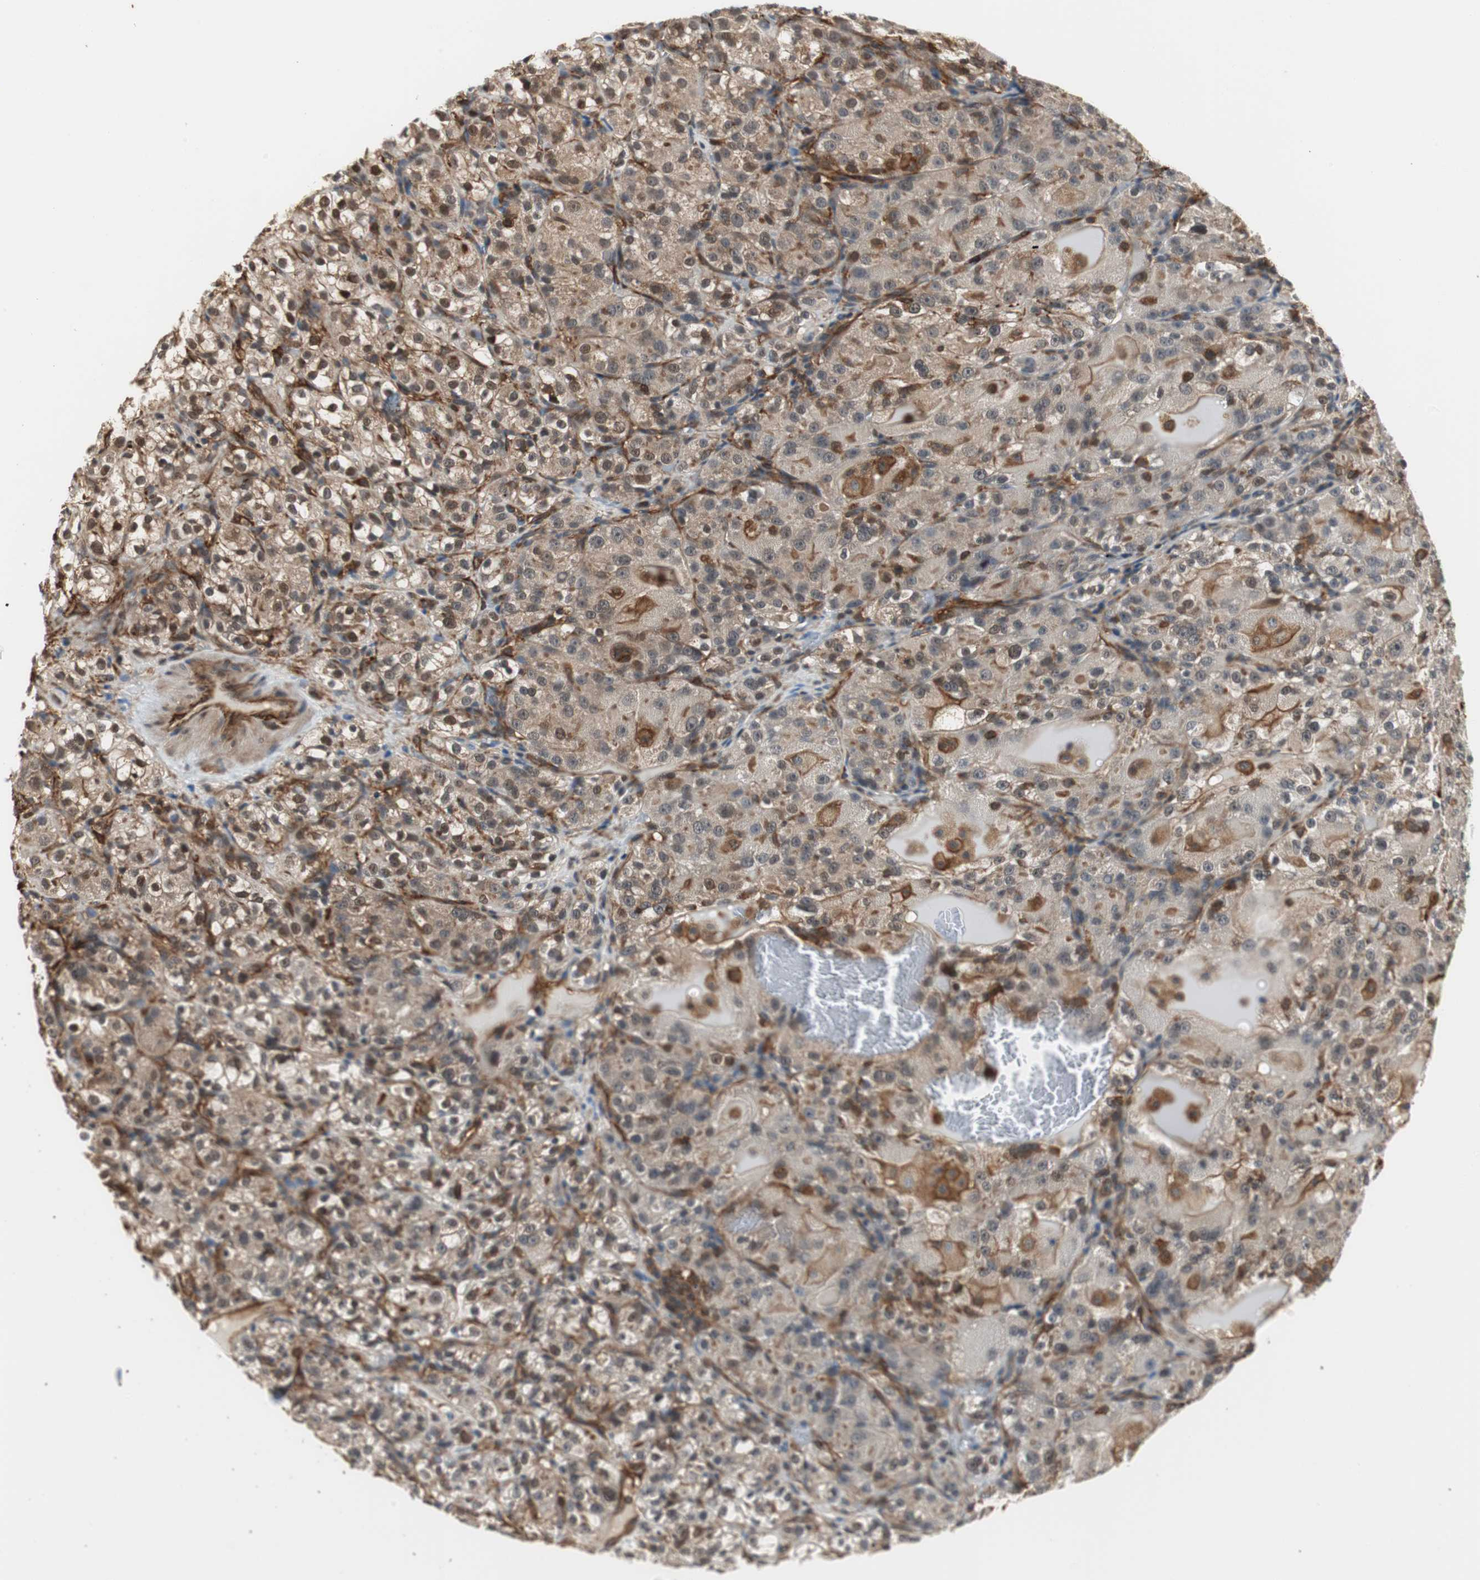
{"staining": {"intensity": "moderate", "quantity": ">75%", "location": "cytoplasmic/membranous"}, "tissue": "renal cancer", "cell_type": "Tumor cells", "image_type": "cancer", "snomed": [{"axis": "morphology", "description": "Normal tissue, NOS"}, {"axis": "morphology", "description": "Adenocarcinoma, NOS"}, {"axis": "topography", "description": "Kidney"}], "caption": "A brown stain labels moderate cytoplasmic/membranous expression of a protein in adenocarcinoma (renal) tumor cells.", "gene": "PTPN11", "patient": {"sex": "male", "age": 61}}